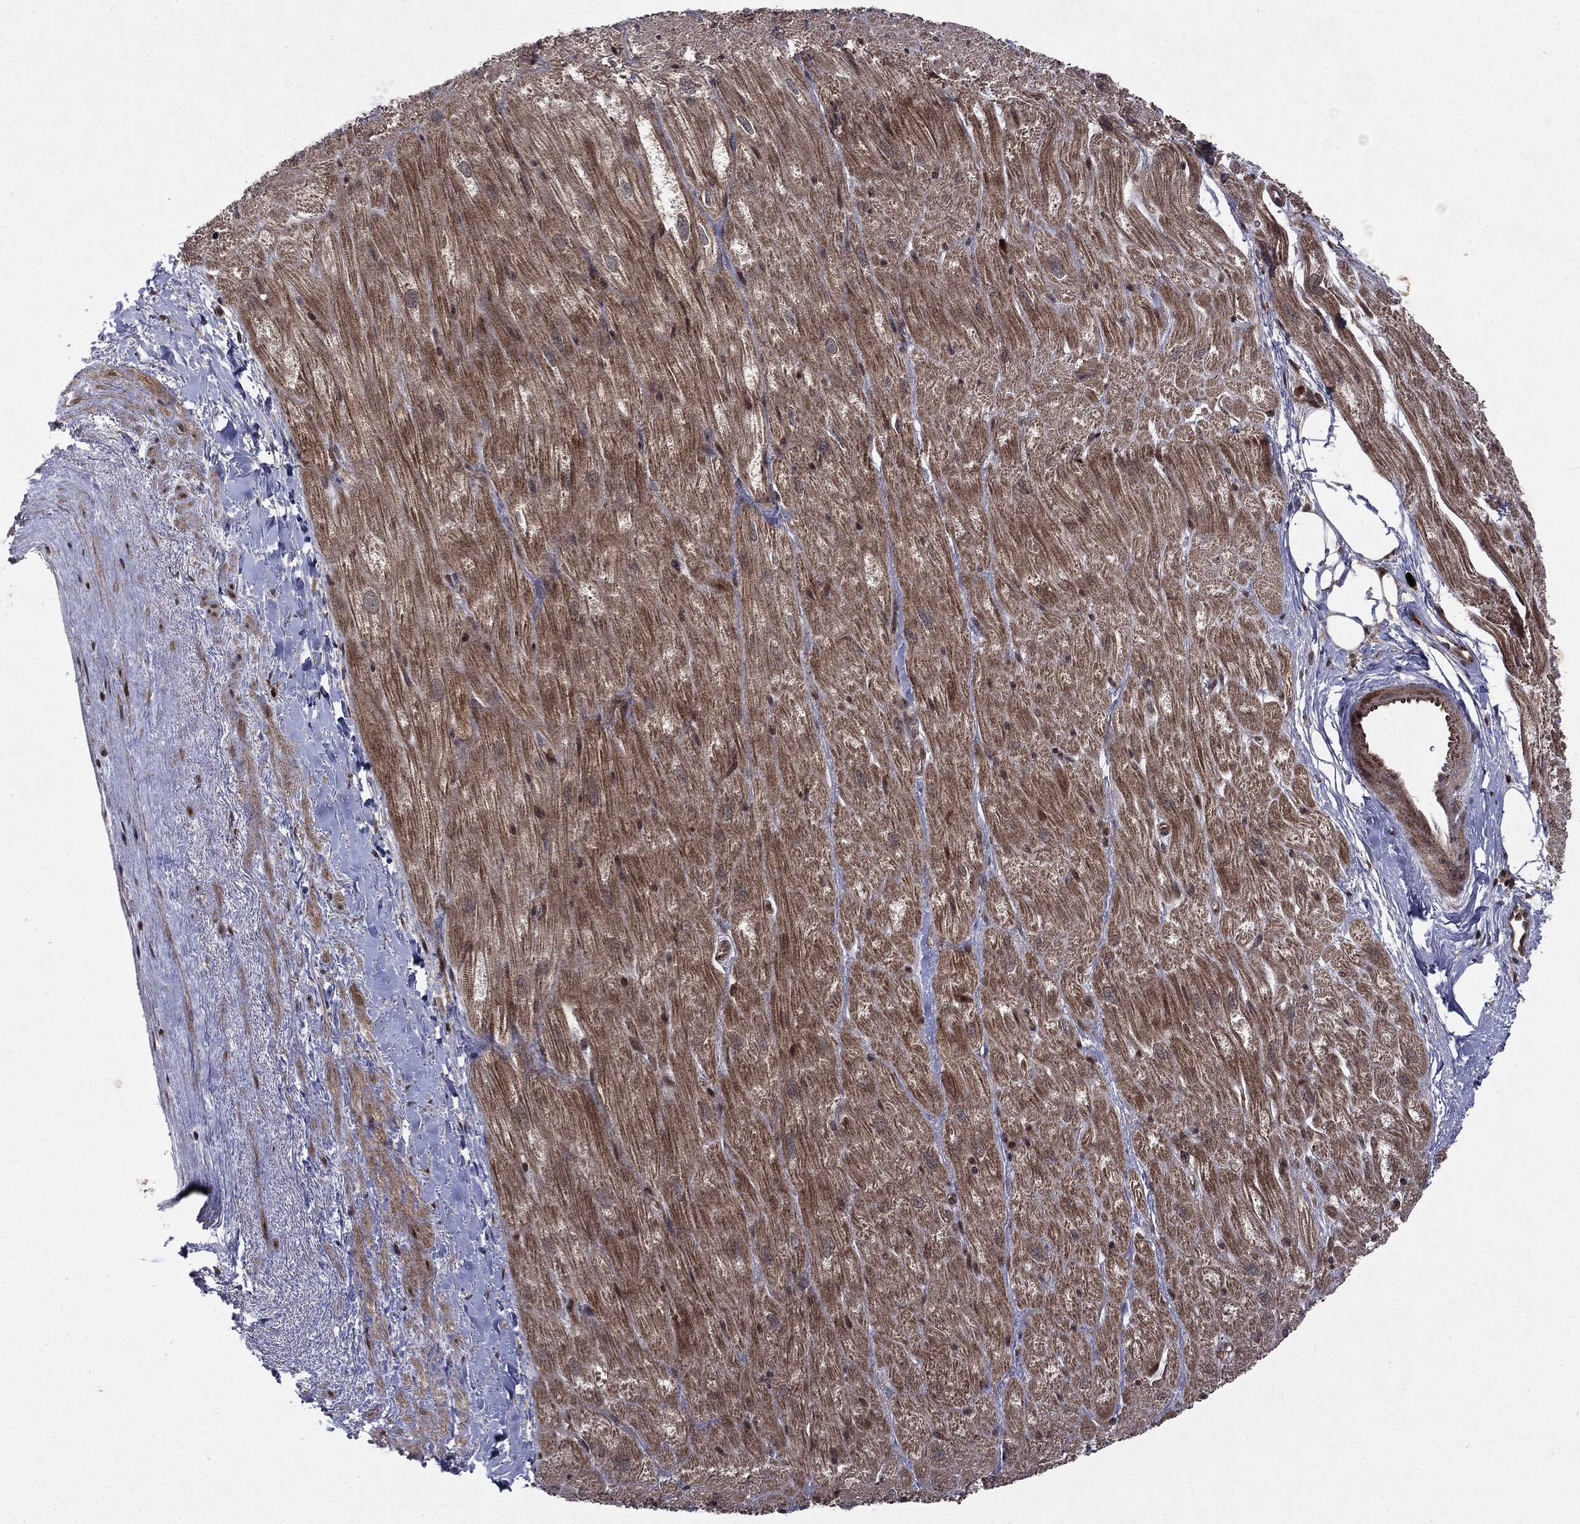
{"staining": {"intensity": "moderate", "quantity": ">75%", "location": "cytoplasmic/membranous"}, "tissue": "heart muscle", "cell_type": "Cardiomyocytes", "image_type": "normal", "snomed": [{"axis": "morphology", "description": "Normal tissue, NOS"}, {"axis": "topography", "description": "Heart"}], "caption": "The photomicrograph shows staining of benign heart muscle, revealing moderate cytoplasmic/membranous protein staining (brown color) within cardiomyocytes. The staining was performed using DAB (3,3'-diaminobenzidine), with brown indicating positive protein expression. Nuclei are stained blue with hematoxylin.", "gene": "OTUB1", "patient": {"sex": "male", "age": 62}}